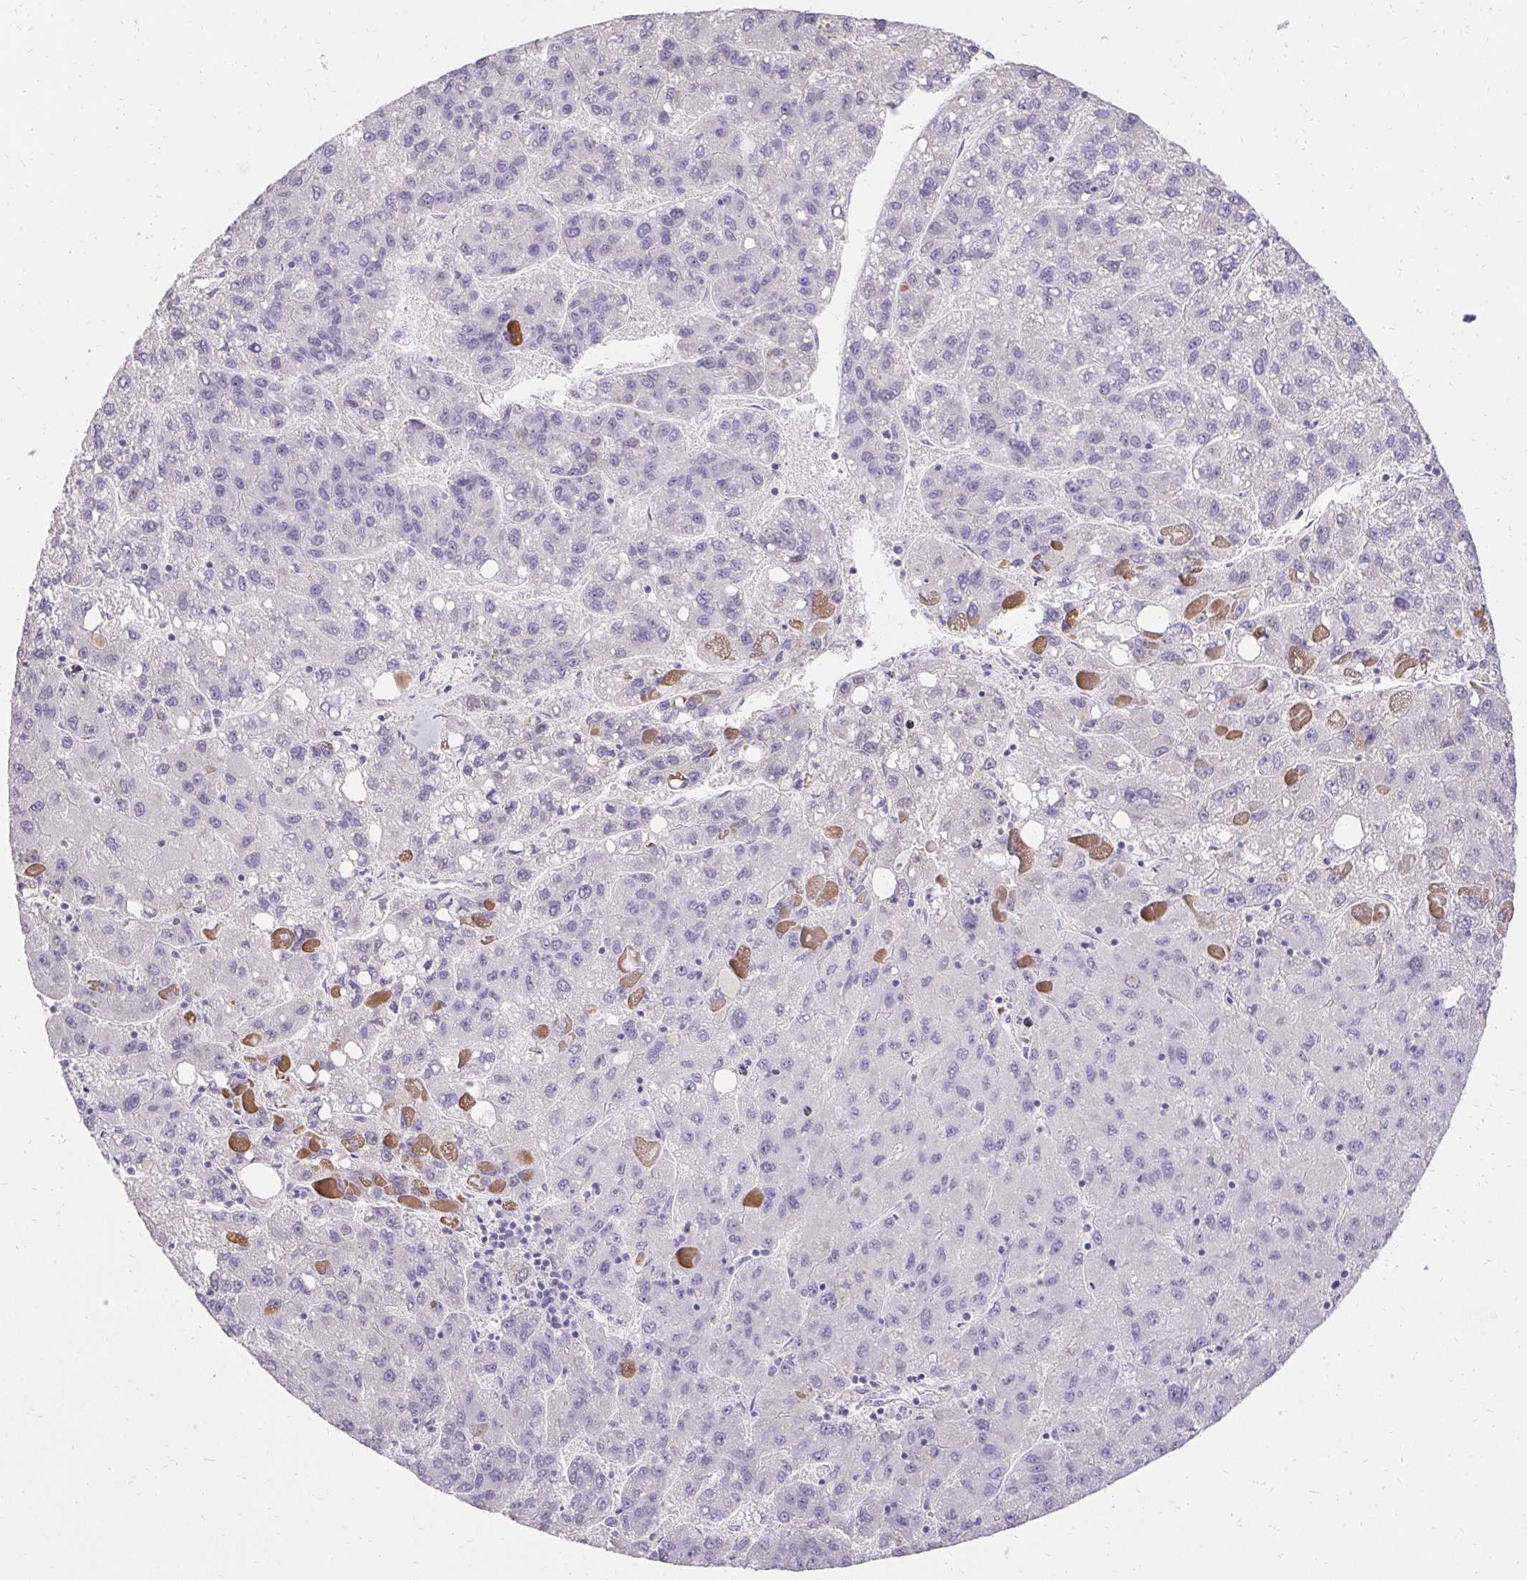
{"staining": {"intensity": "negative", "quantity": "none", "location": "none"}, "tissue": "liver cancer", "cell_type": "Tumor cells", "image_type": "cancer", "snomed": [{"axis": "morphology", "description": "Carcinoma, Hepatocellular, NOS"}, {"axis": "topography", "description": "Liver"}], "caption": "Immunohistochemistry of human liver cancer demonstrates no staining in tumor cells. The staining is performed using DAB brown chromogen with nuclei counter-stained in using hematoxylin.", "gene": "PMEL", "patient": {"sex": "female", "age": 82}}